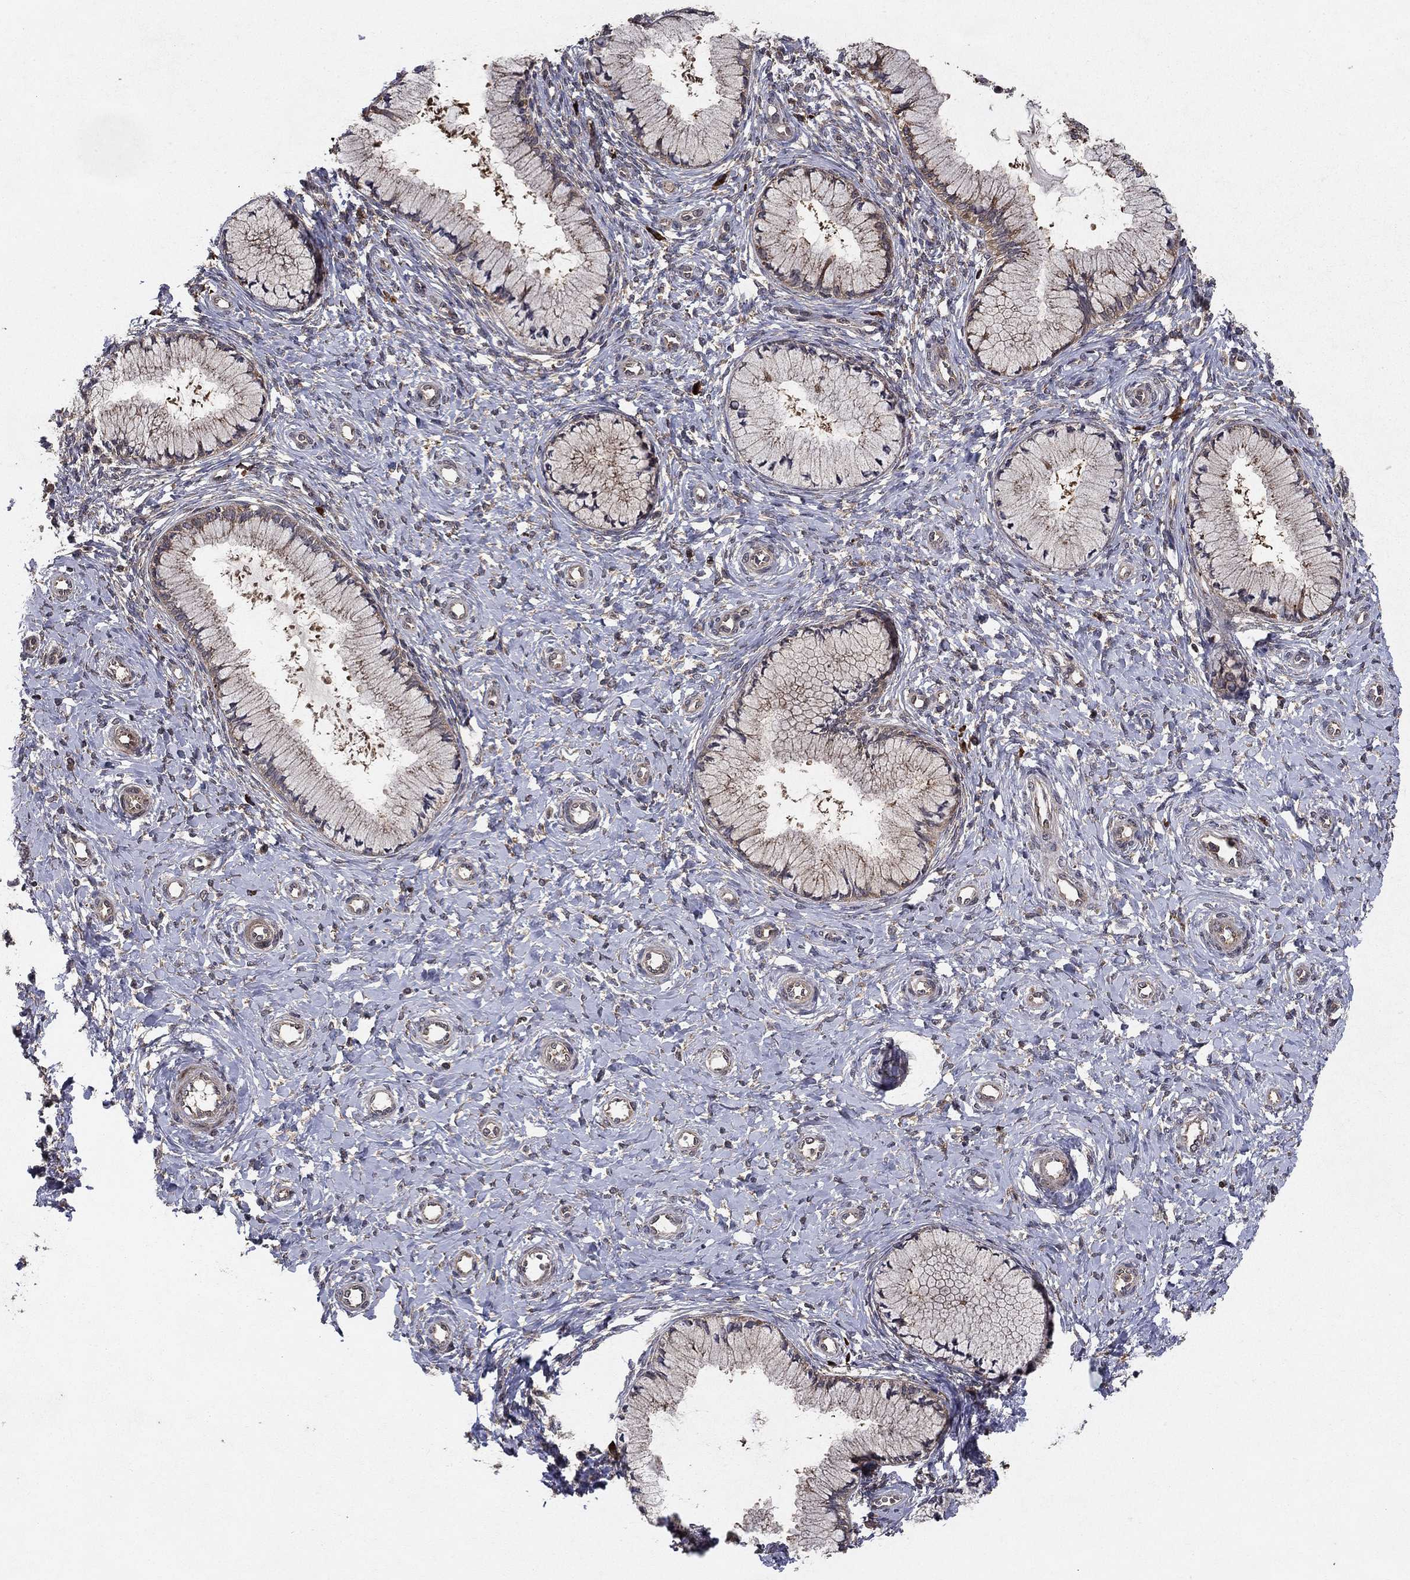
{"staining": {"intensity": "weak", "quantity": "25%-75%", "location": "cytoplasmic/membranous"}, "tissue": "cervix", "cell_type": "Glandular cells", "image_type": "normal", "snomed": [{"axis": "morphology", "description": "Normal tissue, NOS"}, {"axis": "topography", "description": "Cervix"}], "caption": "Protein staining exhibits weak cytoplasmic/membranous positivity in about 25%-75% of glandular cells in normal cervix.", "gene": "BABAM2", "patient": {"sex": "female", "age": 37}}